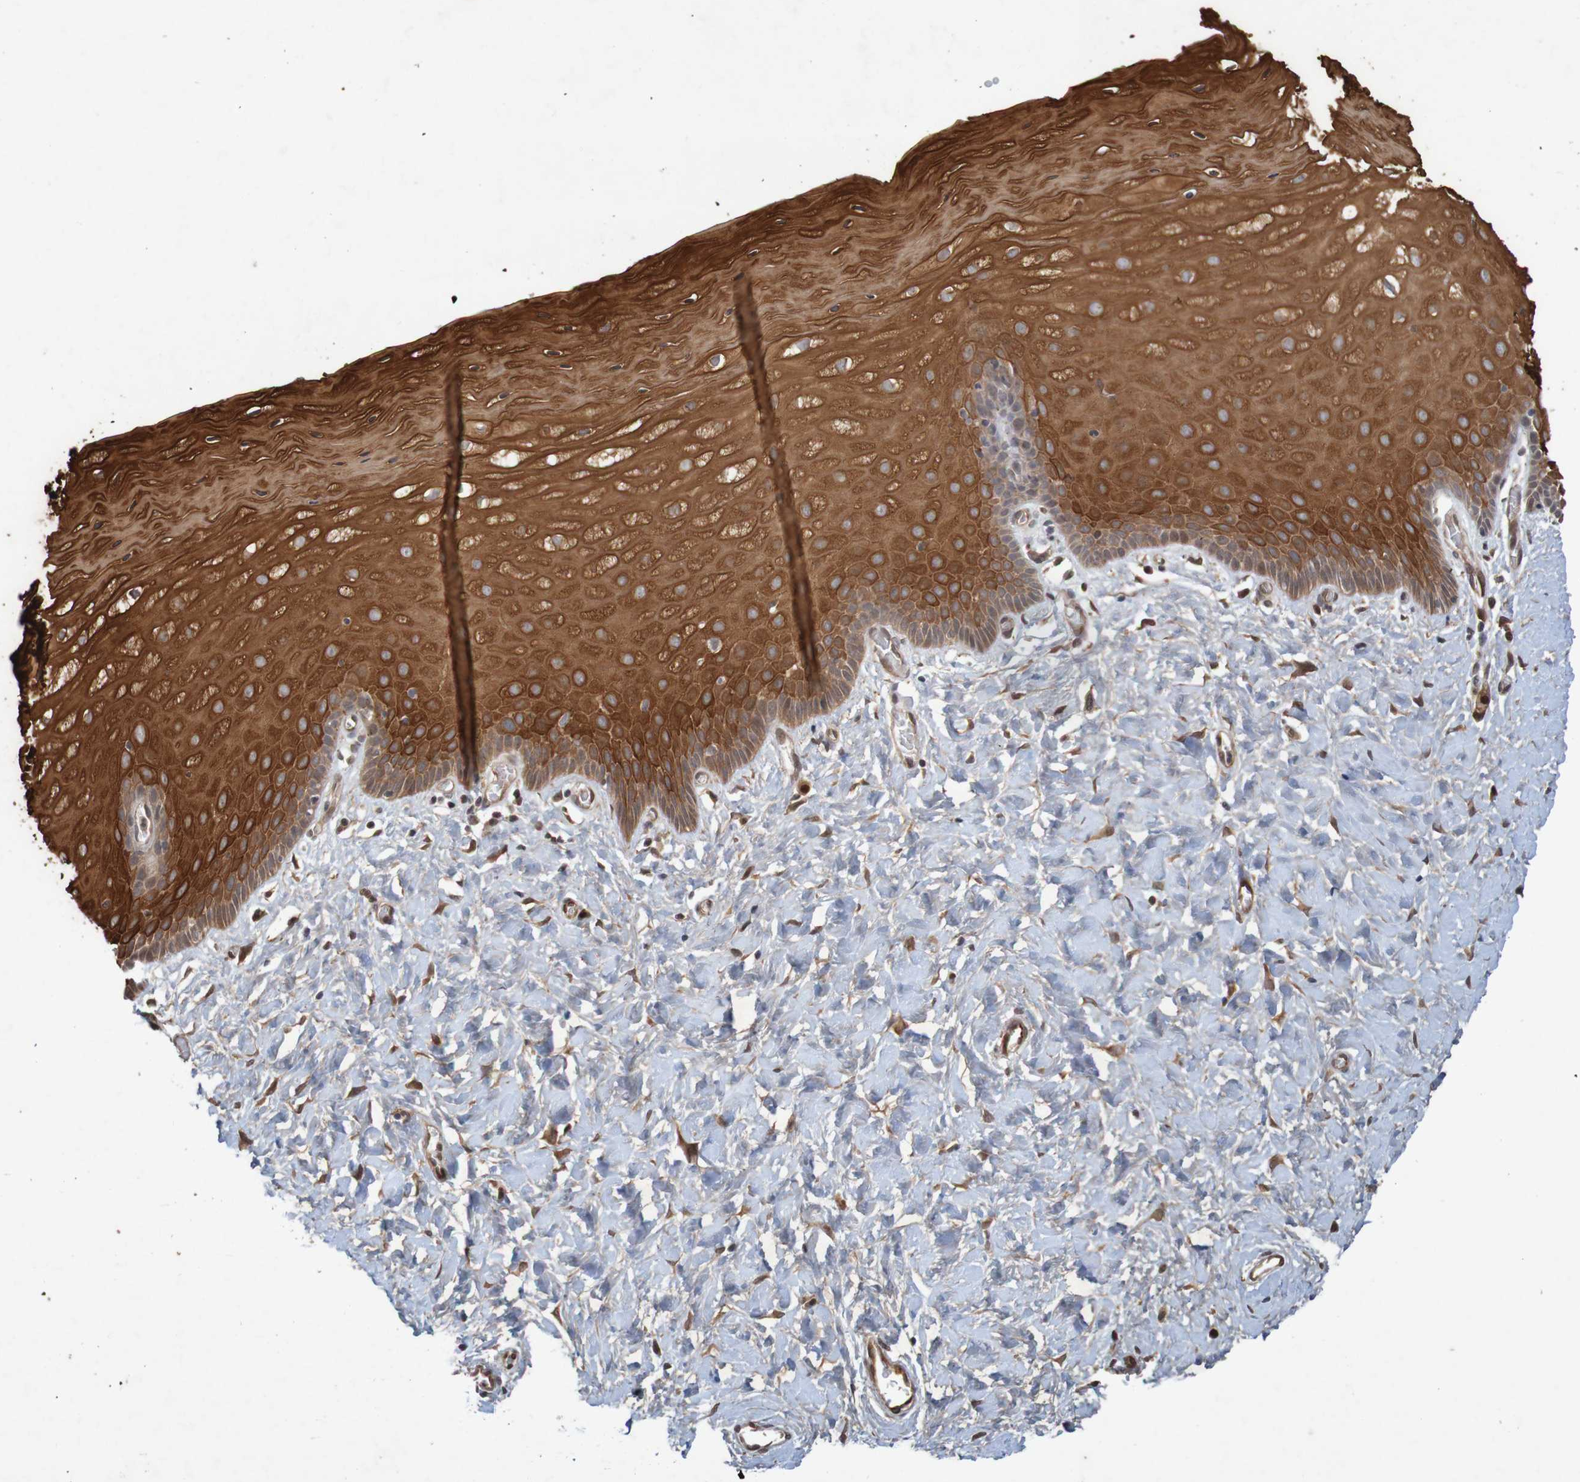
{"staining": {"intensity": "moderate", "quantity": ">75%", "location": "cytoplasmic/membranous"}, "tissue": "cervix", "cell_type": "Glandular cells", "image_type": "normal", "snomed": [{"axis": "morphology", "description": "Normal tissue, NOS"}, {"axis": "topography", "description": "Cervix"}], "caption": "Brown immunohistochemical staining in normal human cervix exhibits moderate cytoplasmic/membranous positivity in about >75% of glandular cells.", "gene": "ARHGEF11", "patient": {"sex": "female", "age": 55}}